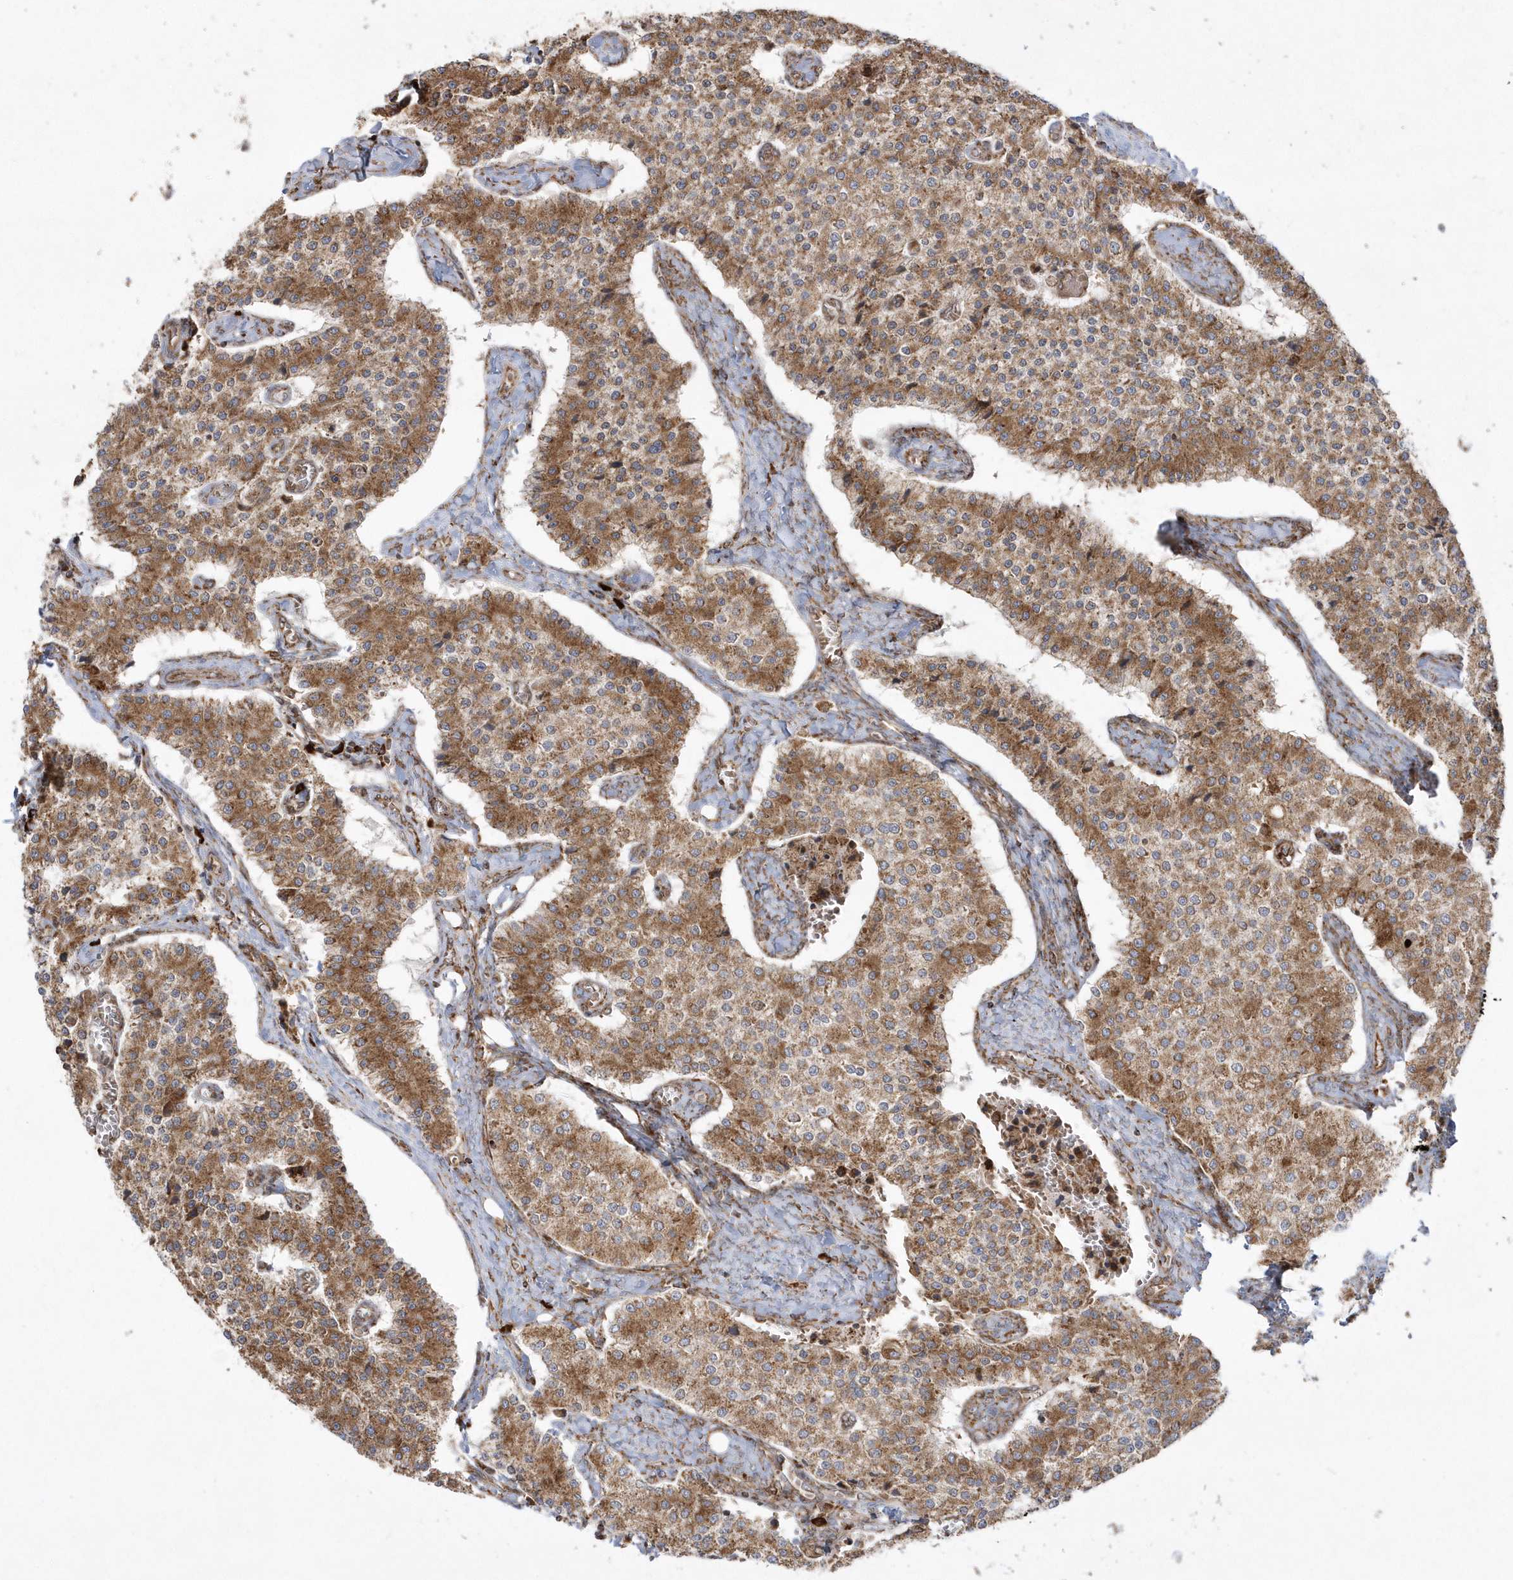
{"staining": {"intensity": "moderate", "quantity": ">75%", "location": "cytoplasmic/membranous"}, "tissue": "carcinoid", "cell_type": "Tumor cells", "image_type": "cancer", "snomed": [{"axis": "morphology", "description": "Carcinoid, malignant, NOS"}, {"axis": "topography", "description": "Colon"}], "caption": "DAB immunohistochemical staining of human carcinoid (malignant) demonstrates moderate cytoplasmic/membranous protein expression in approximately >75% of tumor cells. (DAB (3,3'-diaminobenzidine) IHC with brightfield microscopy, high magnification).", "gene": "SH3BP2", "patient": {"sex": "female", "age": 52}}